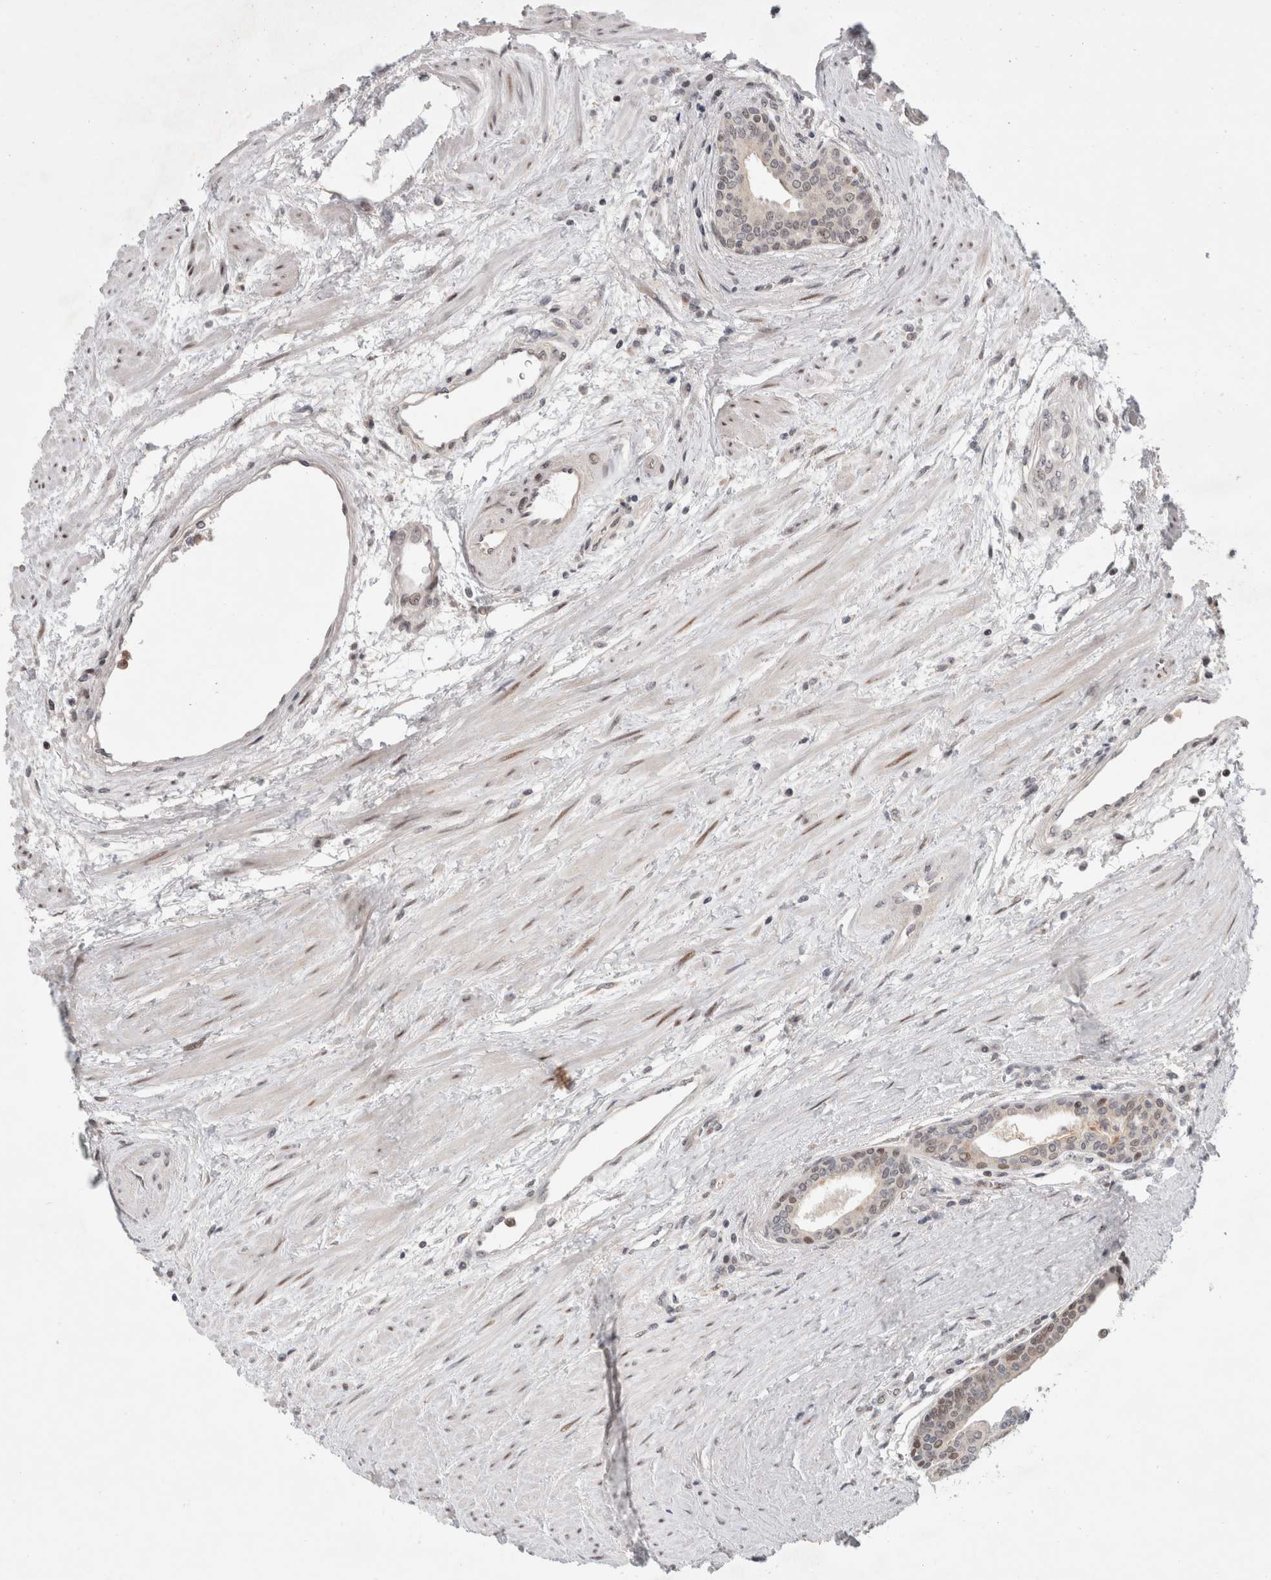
{"staining": {"intensity": "weak", "quantity": "<25%", "location": "nuclear"}, "tissue": "prostate cancer", "cell_type": "Tumor cells", "image_type": "cancer", "snomed": [{"axis": "morphology", "description": "Adenocarcinoma, High grade"}, {"axis": "topography", "description": "Prostate"}], "caption": "There is no significant positivity in tumor cells of adenocarcinoma (high-grade) (prostate).", "gene": "SENP6", "patient": {"sex": "male", "age": 61}}